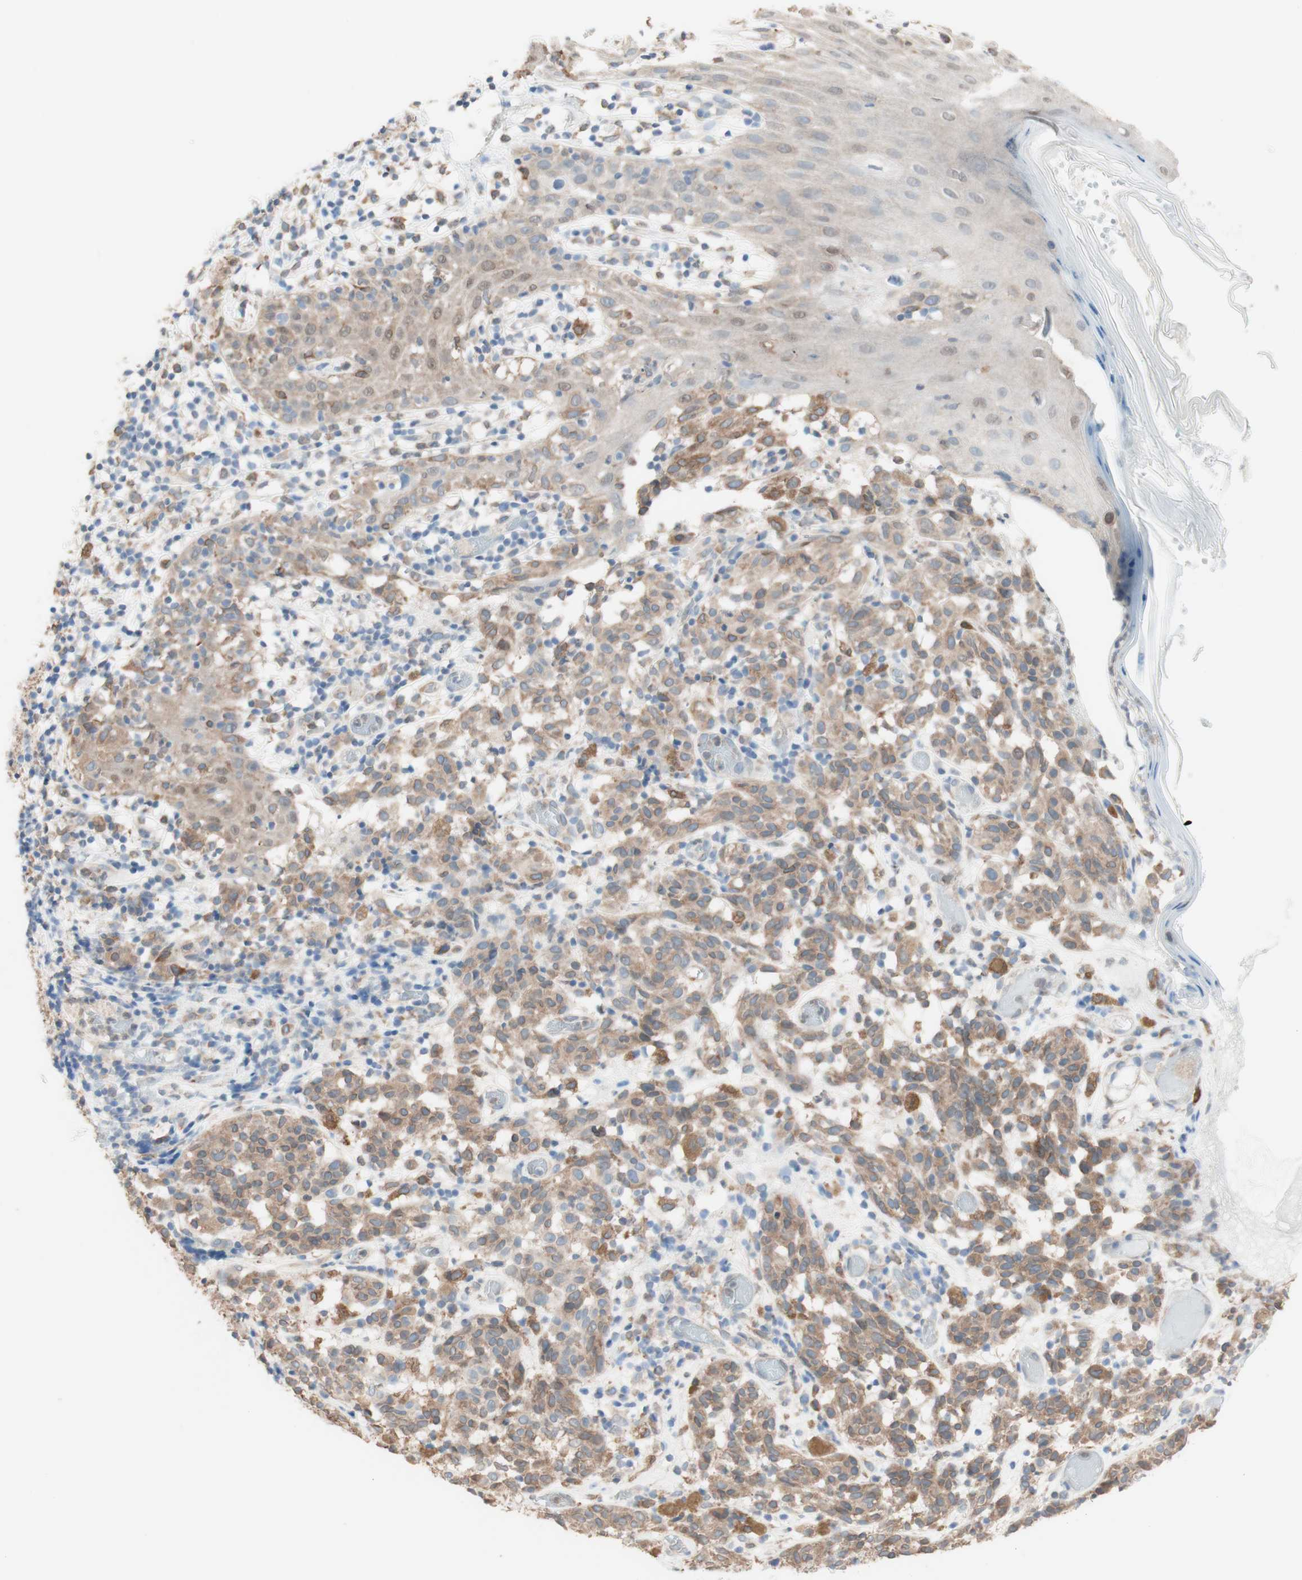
{"staining": {"intensity": "weak", "quantity": ">75%", "location": "cytoplasmic/membranous"}, "tissue": "melanoma", "cell_type": "Tumor cells", "image_type": "cancer", "snomed": [{"axis": "morphology", "description": "Malignant melanoma, NOS"}, {"axis": "topography", "description": "Skin"}], "caption": "A low amount of weak cytoplasmic/membranous expression is identified in approximately >75% of tumor cells in melanoma tissue.", "gene": "COMT", "patient": {"sex": "female", "age": 46}}